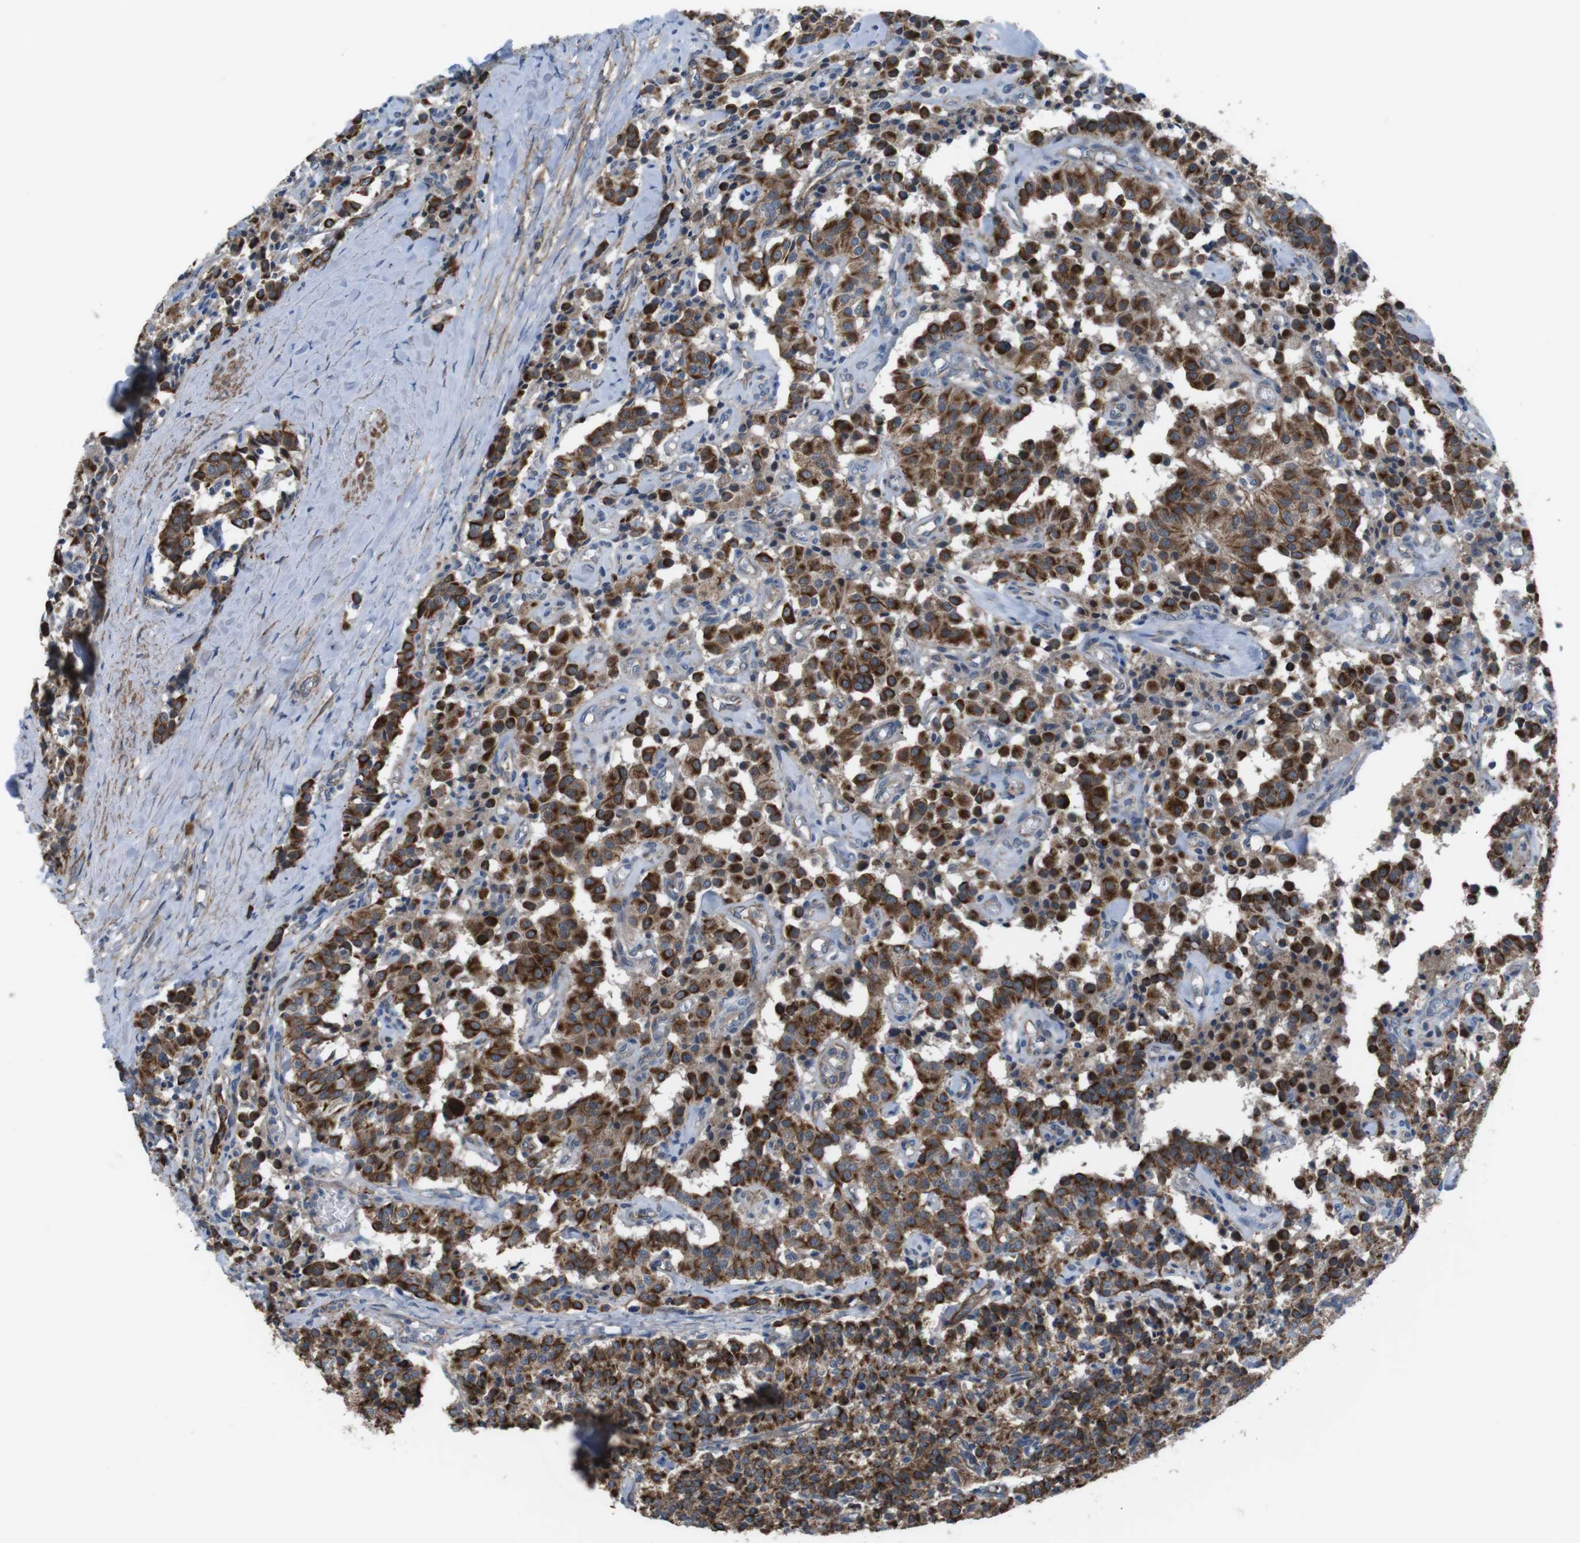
{"staining": {"intensity": "moderate", "quantity": ">75%", "location": "cytoplasmic/membranous"}, "tissue": "carcinoid", "cell_type": "Tumor cells", "image_type": "cancer", "snomed": [{"axis": "morphology", "description": "Carcinoid, malignant, NOS"}, {"axis": "topography", "description": "Lung"}], "caption": "Protein staining exhibits moderate cytoplasmic/membranous expression in about >75% of tumor cells in carcinoid. Immunohistochemistry stains the protein of interest in brown and the nuclei are stained blue.", "gene": "FAM174B", "patient": {"sex": "male", "age": 30}}